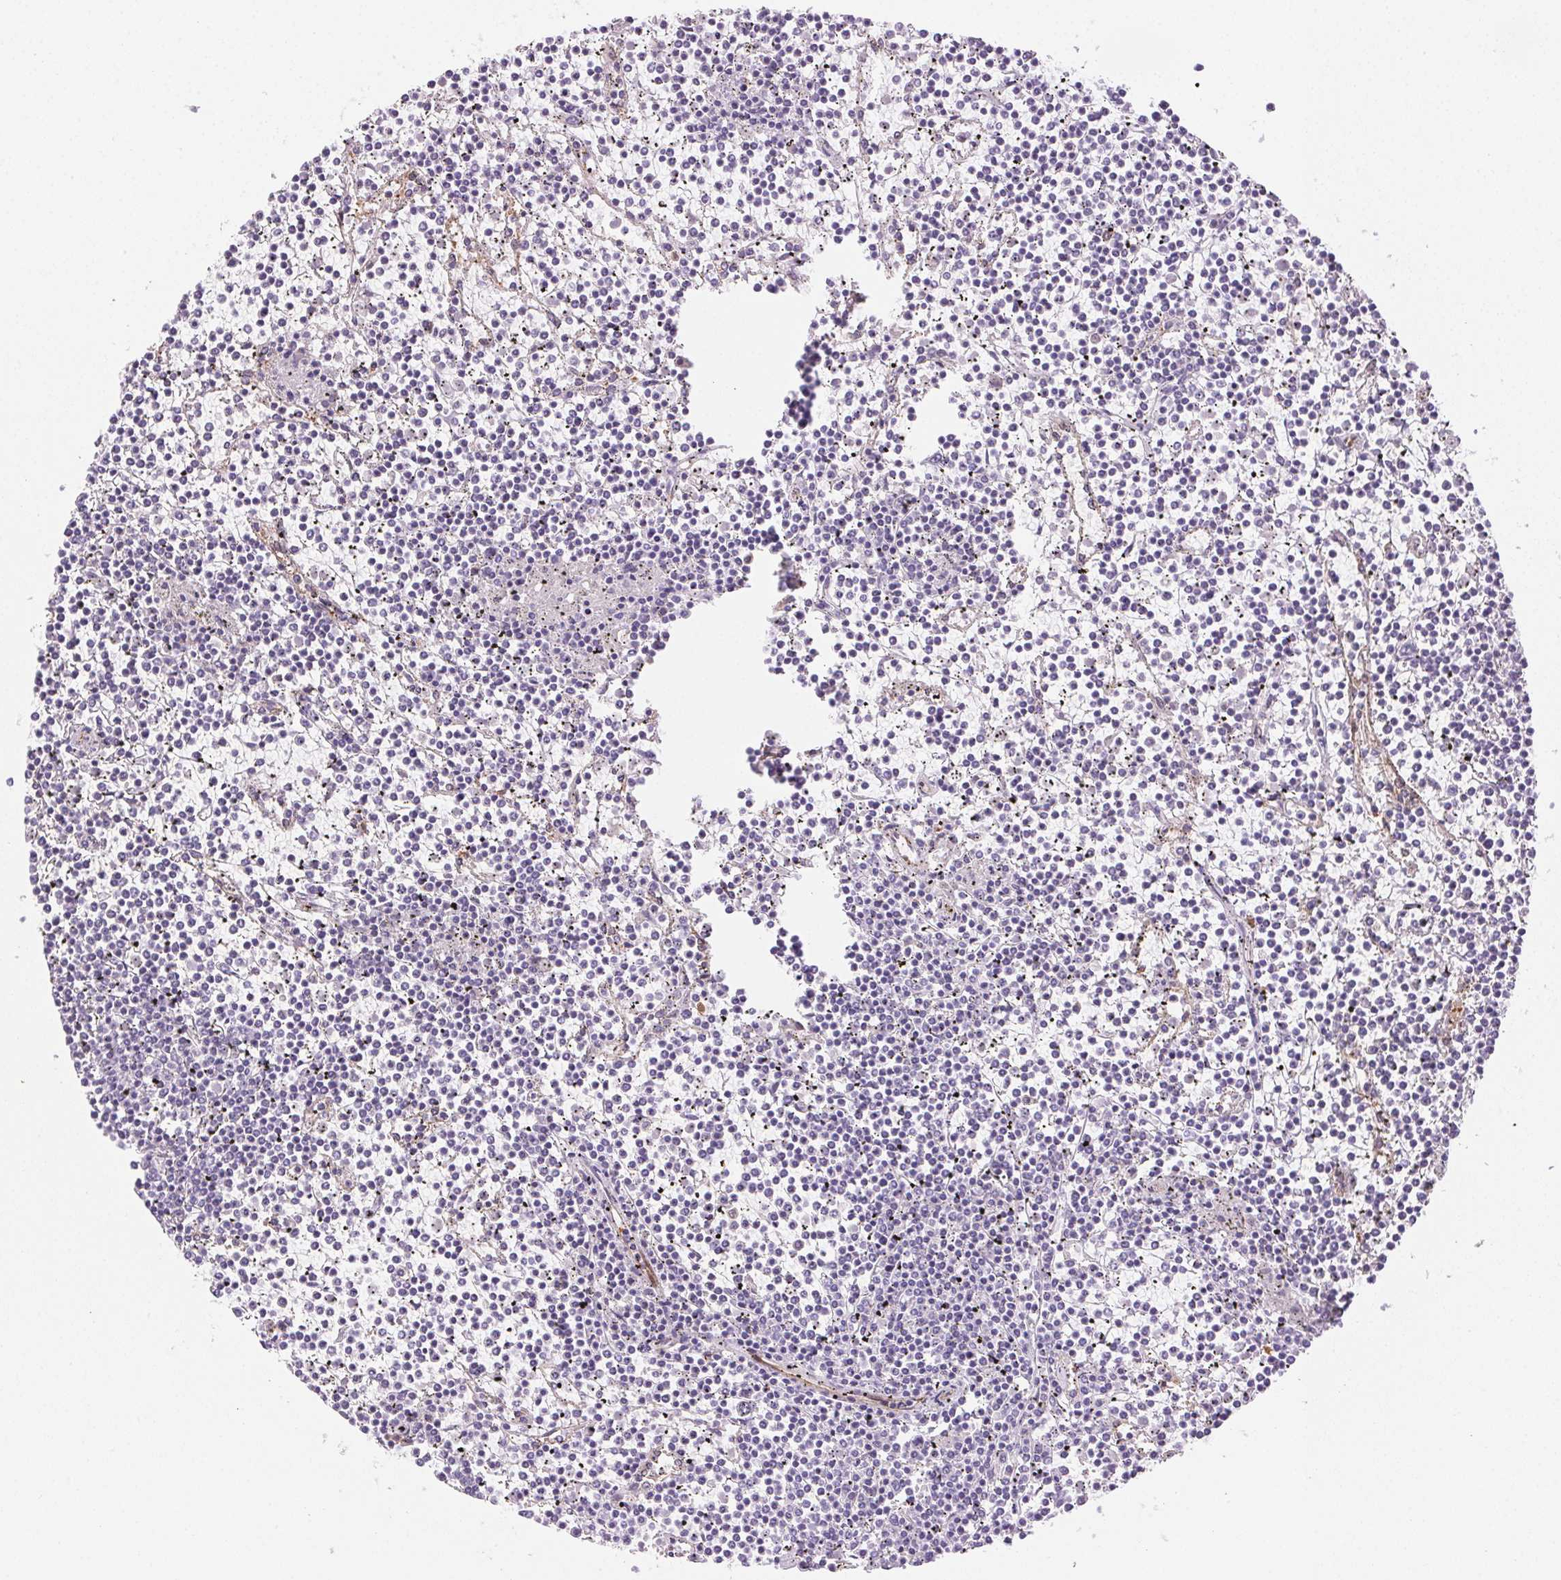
{"staining": {"intensity": "negative", "quantity": "none", "location": "none"}, "tissue": "lymphoma", "cell_type": "Tumor cells", "image_type": "cancer", "snomed": [{"axis": "morphology", "description": "Malignant lymphoma, non-Hodgkin's type, Low grade"}, {"axis": "topography", "description": "Spleen"}], "caption": "The photomicrograph reveals no staining of tumor cells in malignant lymphoma, non-Hodgkin's type (low-grade). Brightfield microscopy of immunohistochemistry stained with DAB (brown) and hematoxylin (blue), captured at high magnification.", "gene": "TMEM45A", "patient": {"sex": "female", "age": 19}}